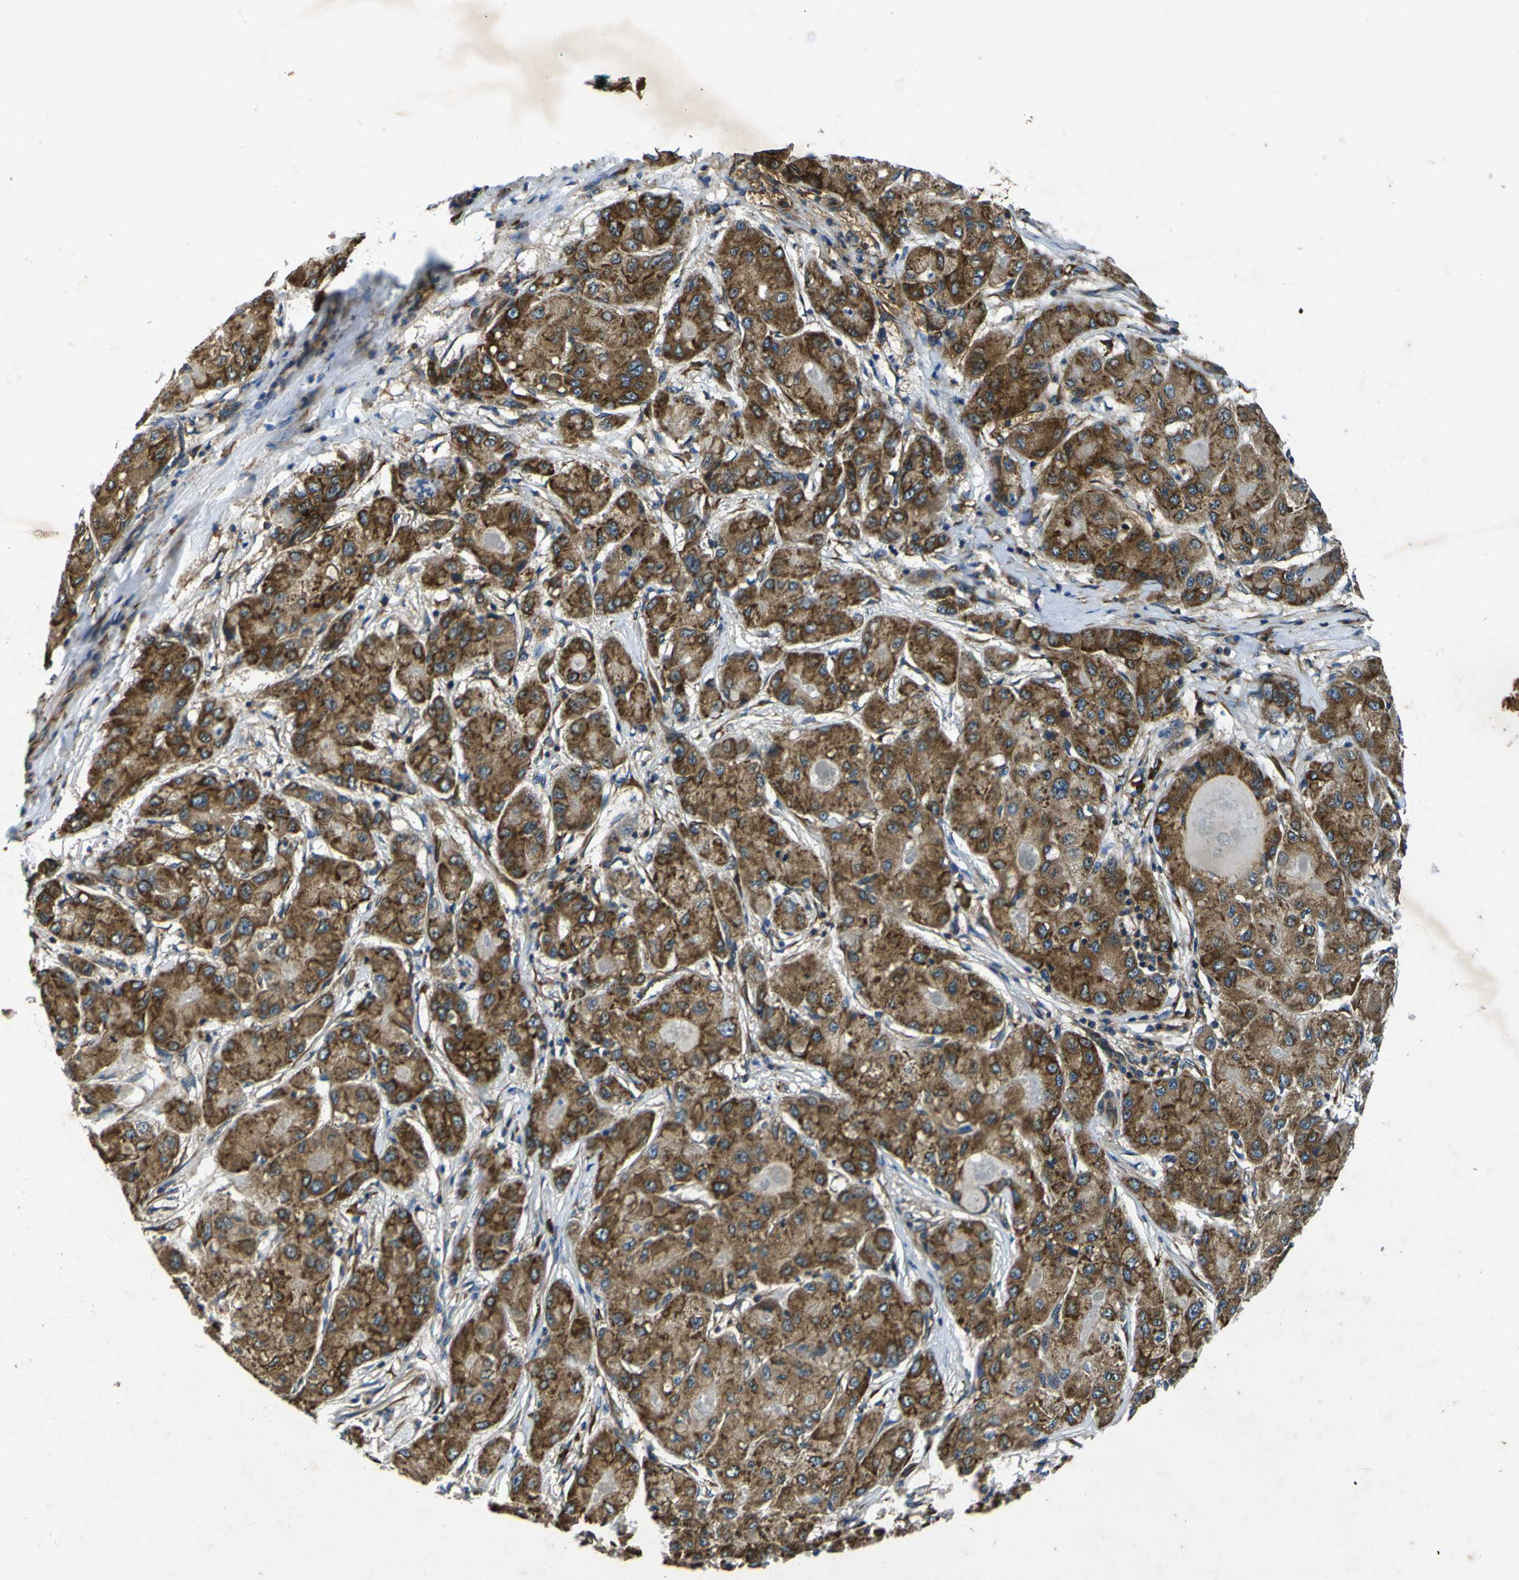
{"staining": {"intensity": "strong", "quantity": ">75%", "location": "cytoplasmic/membranous"}, "tissue": "liver cancer", "cell_type": "Tumor cells", "image_type": "cancer", "snomed": [{"axis": "morphology", "description": "Carcinoma, Hepatocellular, NOS"}, {"axis": "topography", "description": "Liver"}], "caption": "High-power microscopy captured an immunohistochemistry (IHC) micrograph of liver cancer (hepatocellular carcinoma), revealing strong cytoplasmic/membranous positivity in approximately >75% of tumor cells.", "gene": "RPSA", "patient": {"sex": "male", "age": 80}}